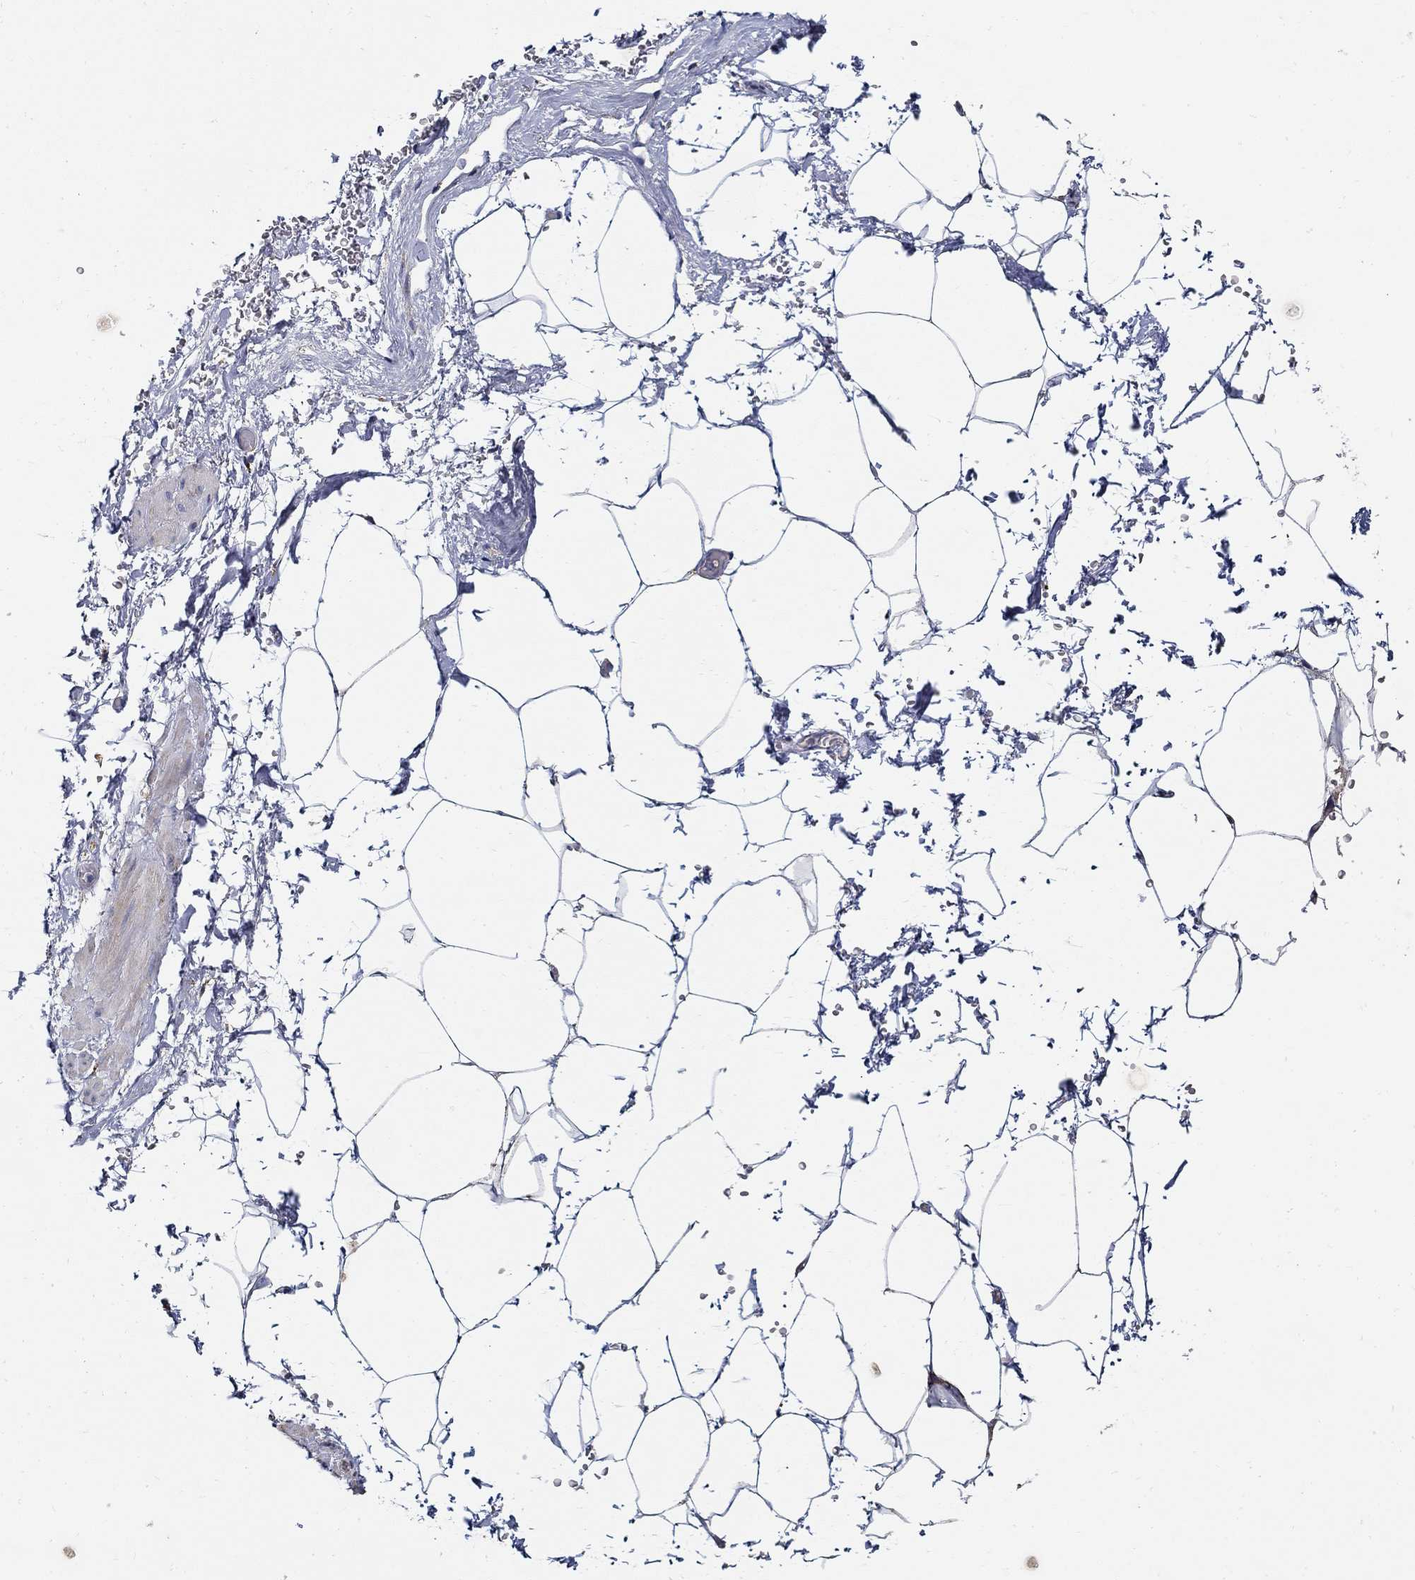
{"staining": {"intensity": "negative", "quantity": "none", "location": "none"}, "tissue": "adipose tissue", "cell_type": "Adipocytes", "image_type": "normal", "snomed": [{"axis": "morphology", "description": "Normal tissue, NOS"}, {"axis": "topography", "description": "Soft tissue"}, {"axis": "topography", "description": "Adipose tissue"}, {"axis": "topography", "description": "Vascular tissue"}, {"axis": "topography", "description": "Peripheral nerve tissue"}], "caption": "The immunohistochemistry photomicrograph has no significant positivity in adipocytes of adipose tissue. (Brightfield microscopy of DAB IHC at high magnification).", "gene": "EMILIN3", "patient": {"sex": "male", "age": 68}}